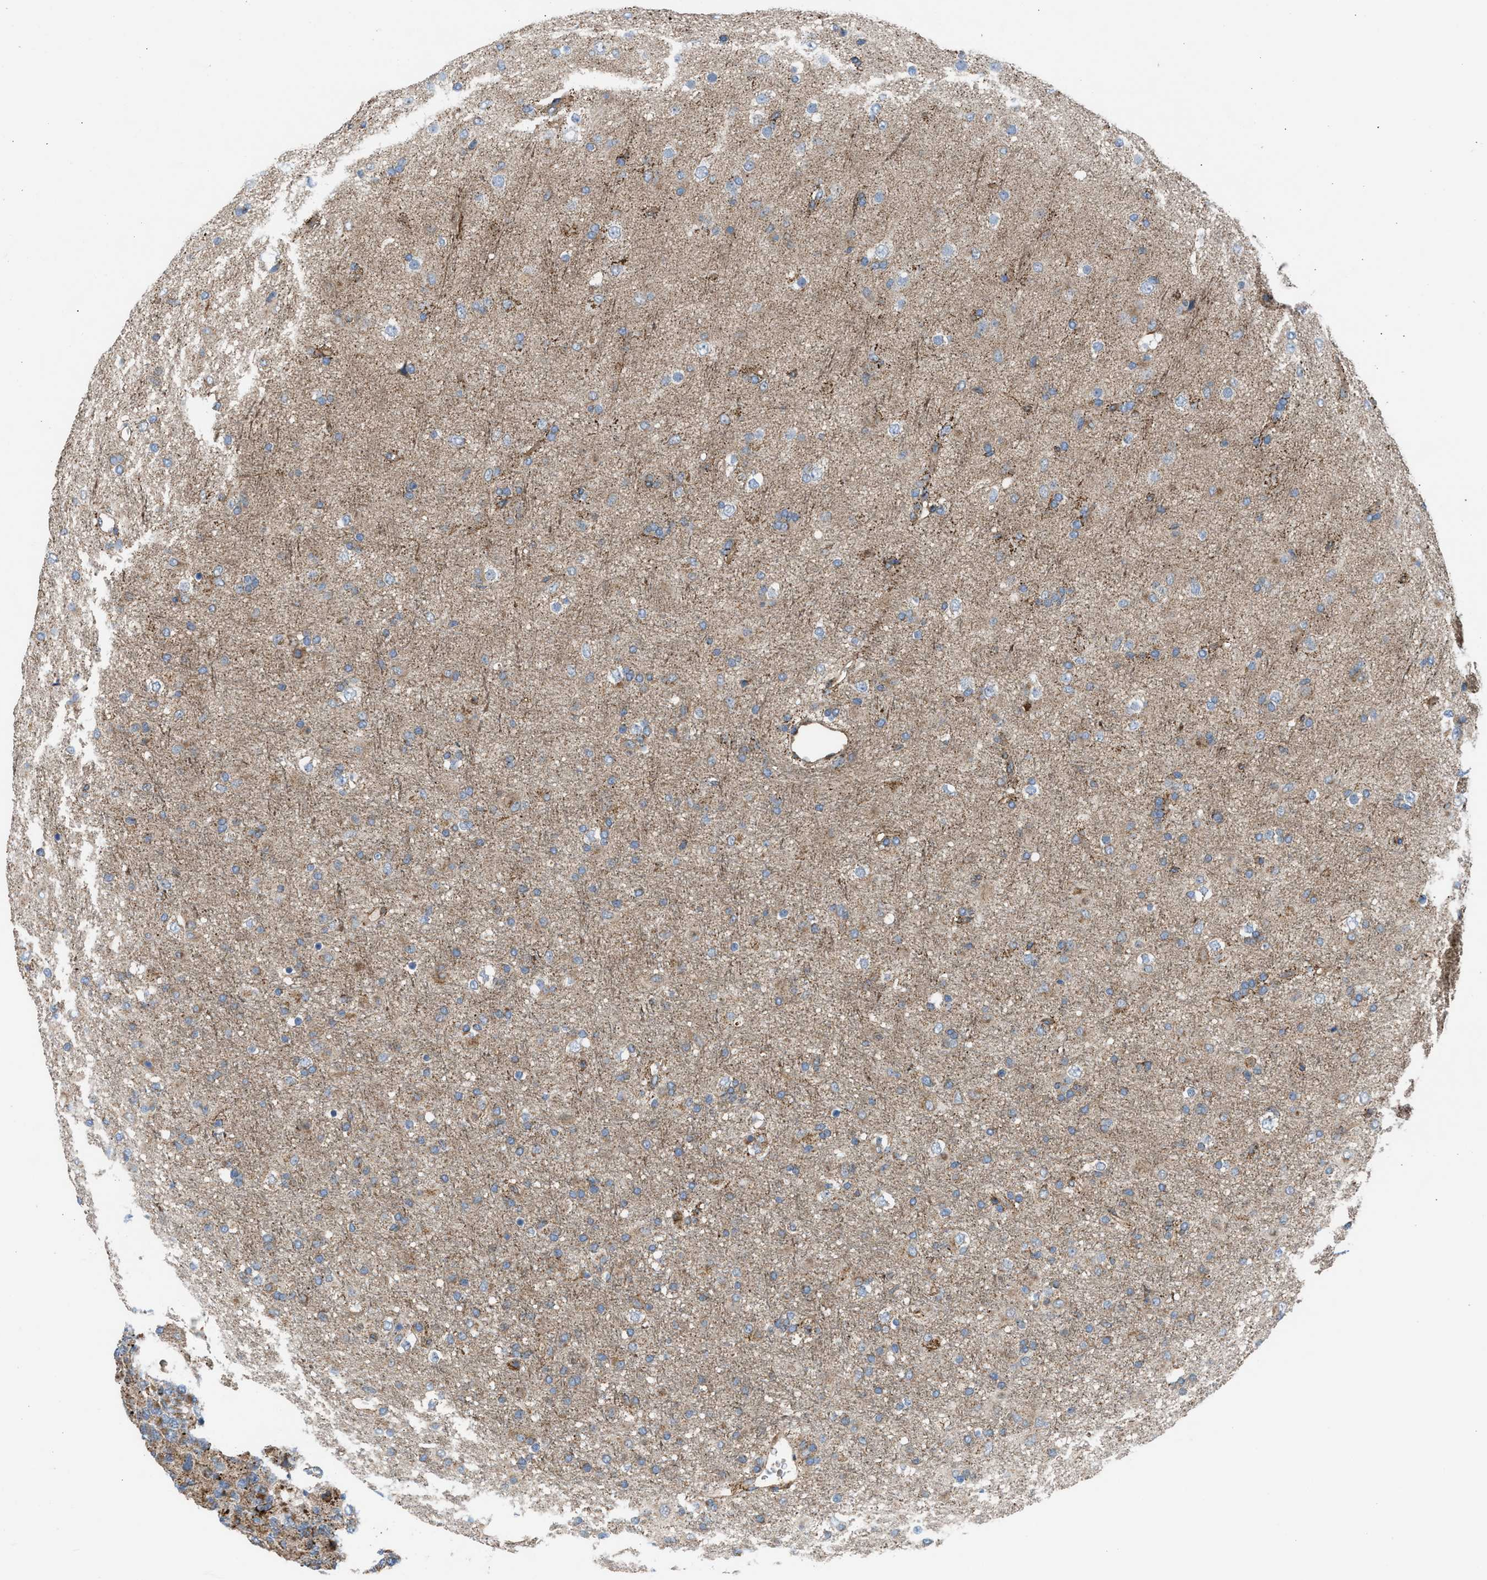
{"staining": {"intensity": "weak", "quantity": "25%-75%", "location": "cytoplasmic/membranous"}, "tissue": "glioma", "cell_type": "Tumor cells", "image_type": "cancer", "snomed": [{"axis": "morphology", "description": "Glioma, malignant, Low grade"}, {"axis": "topography", "description": "Brain"}], "caption": "Immunohistochemistry (IHC) (DAB (3,3'-diaminobenzidine)) staining of human malignant low-grade glioma exhibits weak cytoplasmic/membranous protein expression in approximately 25%-75% of tumor cells.", "gene": "SLC10A3", "patient": {"sex": "male", "age": 65}}